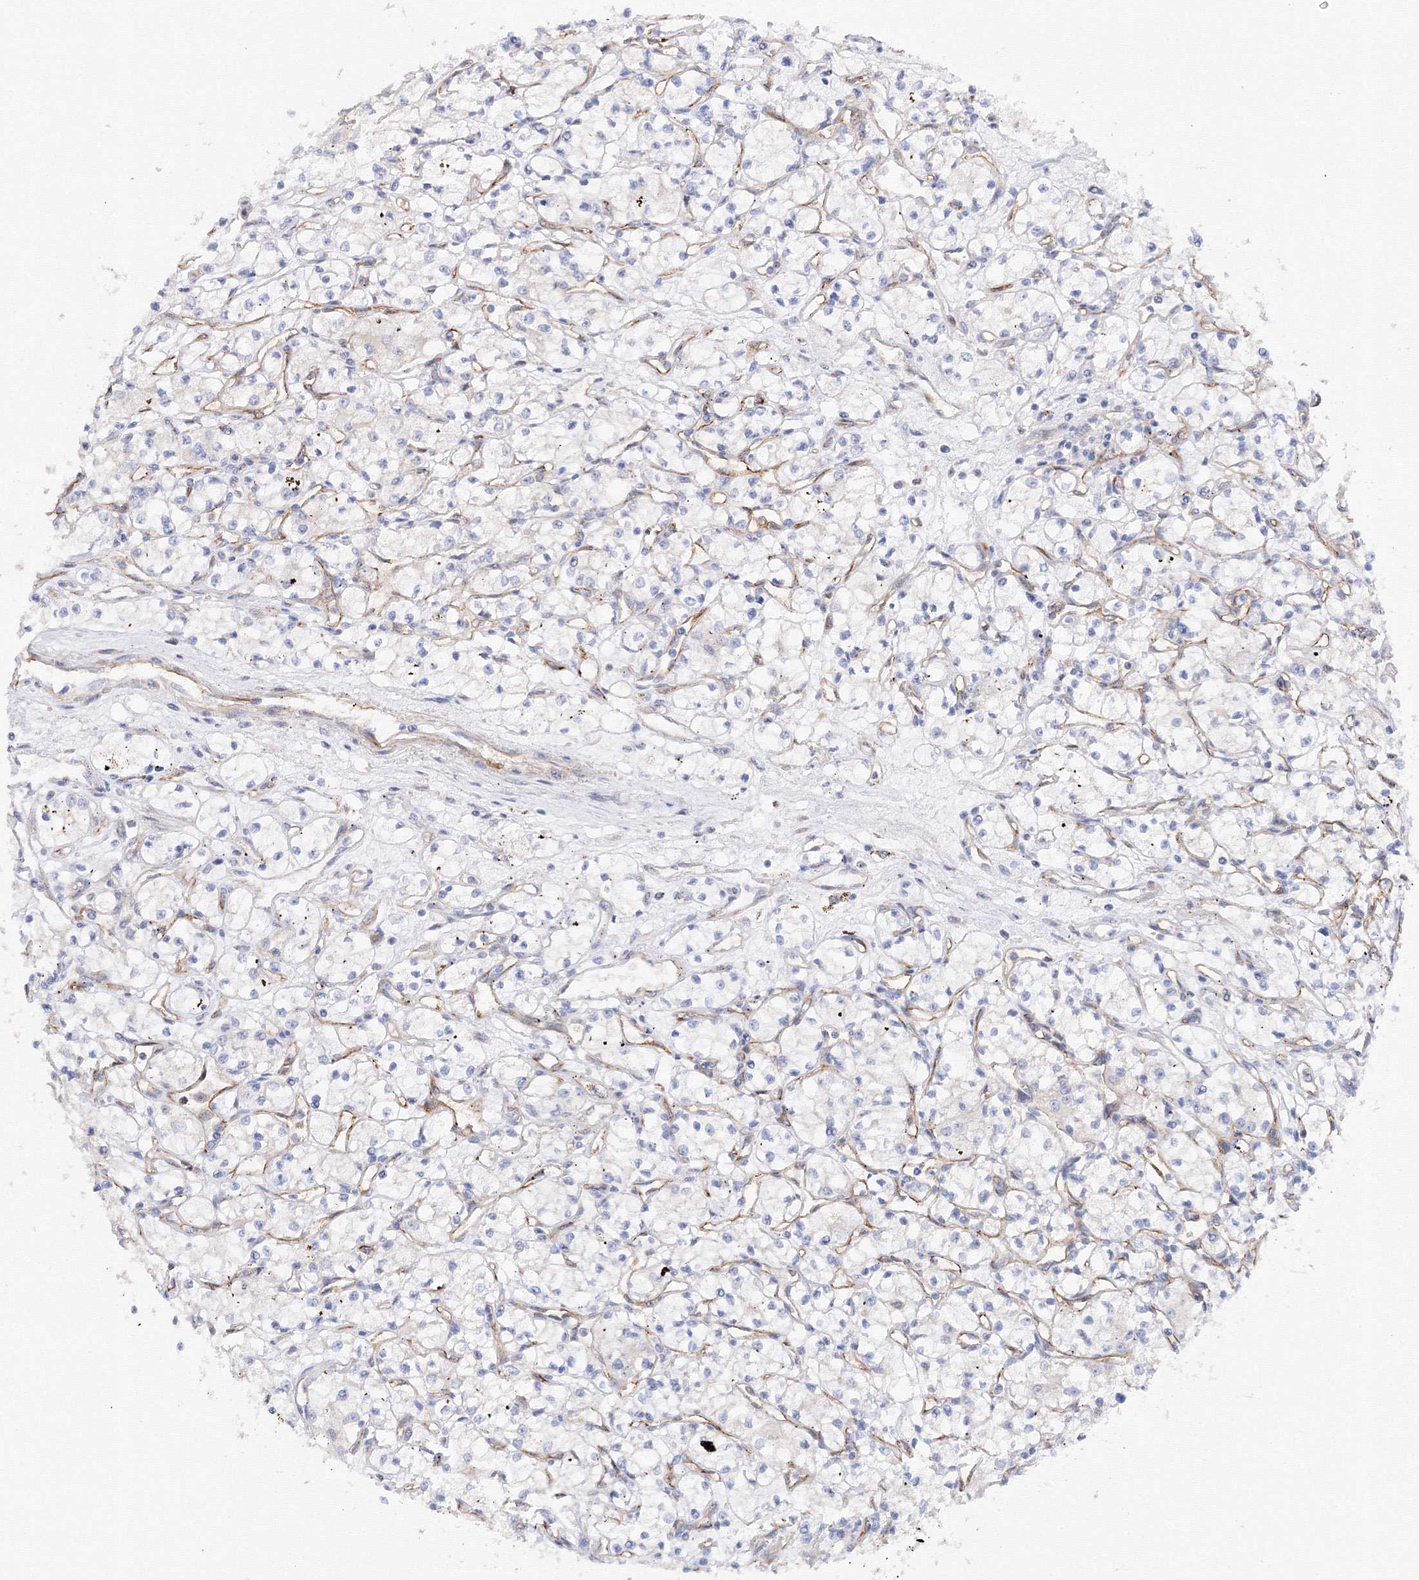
{"staining": {"intensity": "negative", "quantity": "none", "location": "none"}, "tissue": "renal cancer", "cell_type": "Tumor cells", "image_type": "cancer", "snomed": [{"axis": "morphology", "description": "Adenocarcinoma, NOS"}, {"axis": "topography", "description": "Kidney"}], "caption": "IHC photomicrograph of human renal adenocarcinoma stained for a protein (brown), which shows no positivity in tumor cells.", "gene": "DIS3L2", "patient": {"sex": "male", "age": 59}}